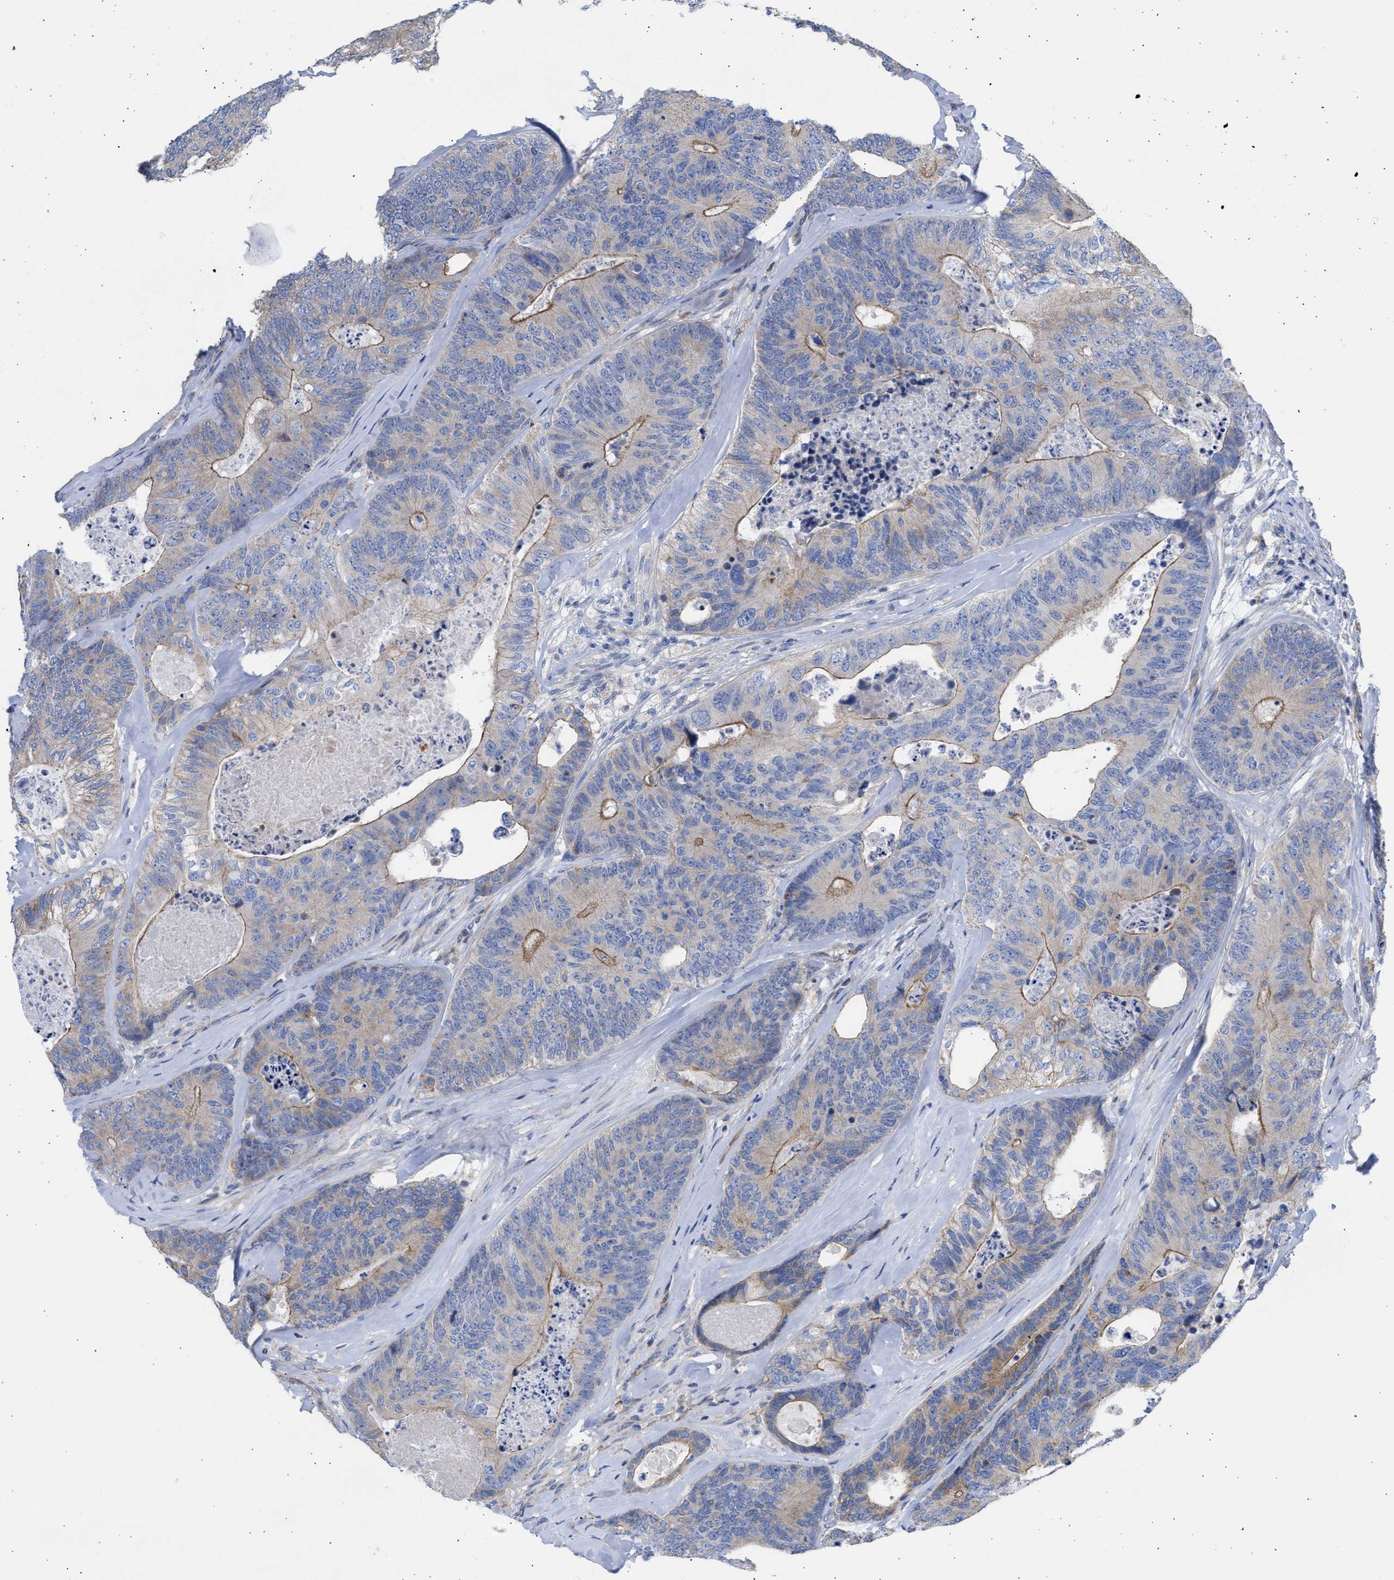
{"staining": {"intensity": "moderate", "quantity": "25%-75%", "location": "cytoplasmic/membranous"}, "tissue": "colorectal cancer", "cell_type": "Tumor cells", "image_type": "cancer", "snomed": [{"axis": "morphology", "description": "Adenocarcinoma, NOS"}, {"axis": "topography", "description": "Colon"}], "caption": "DAB immunohistochemical staining of adenocarcinoma (colorectal) exhibits moderate cytoplasmic/membranous protein staining in about 25%-75% of tumor cells. Ihc stains the protein in brown and the nuclei are stained blue.", "gene": "BTG3", "patient": {"sex": "female", "age": 67}}